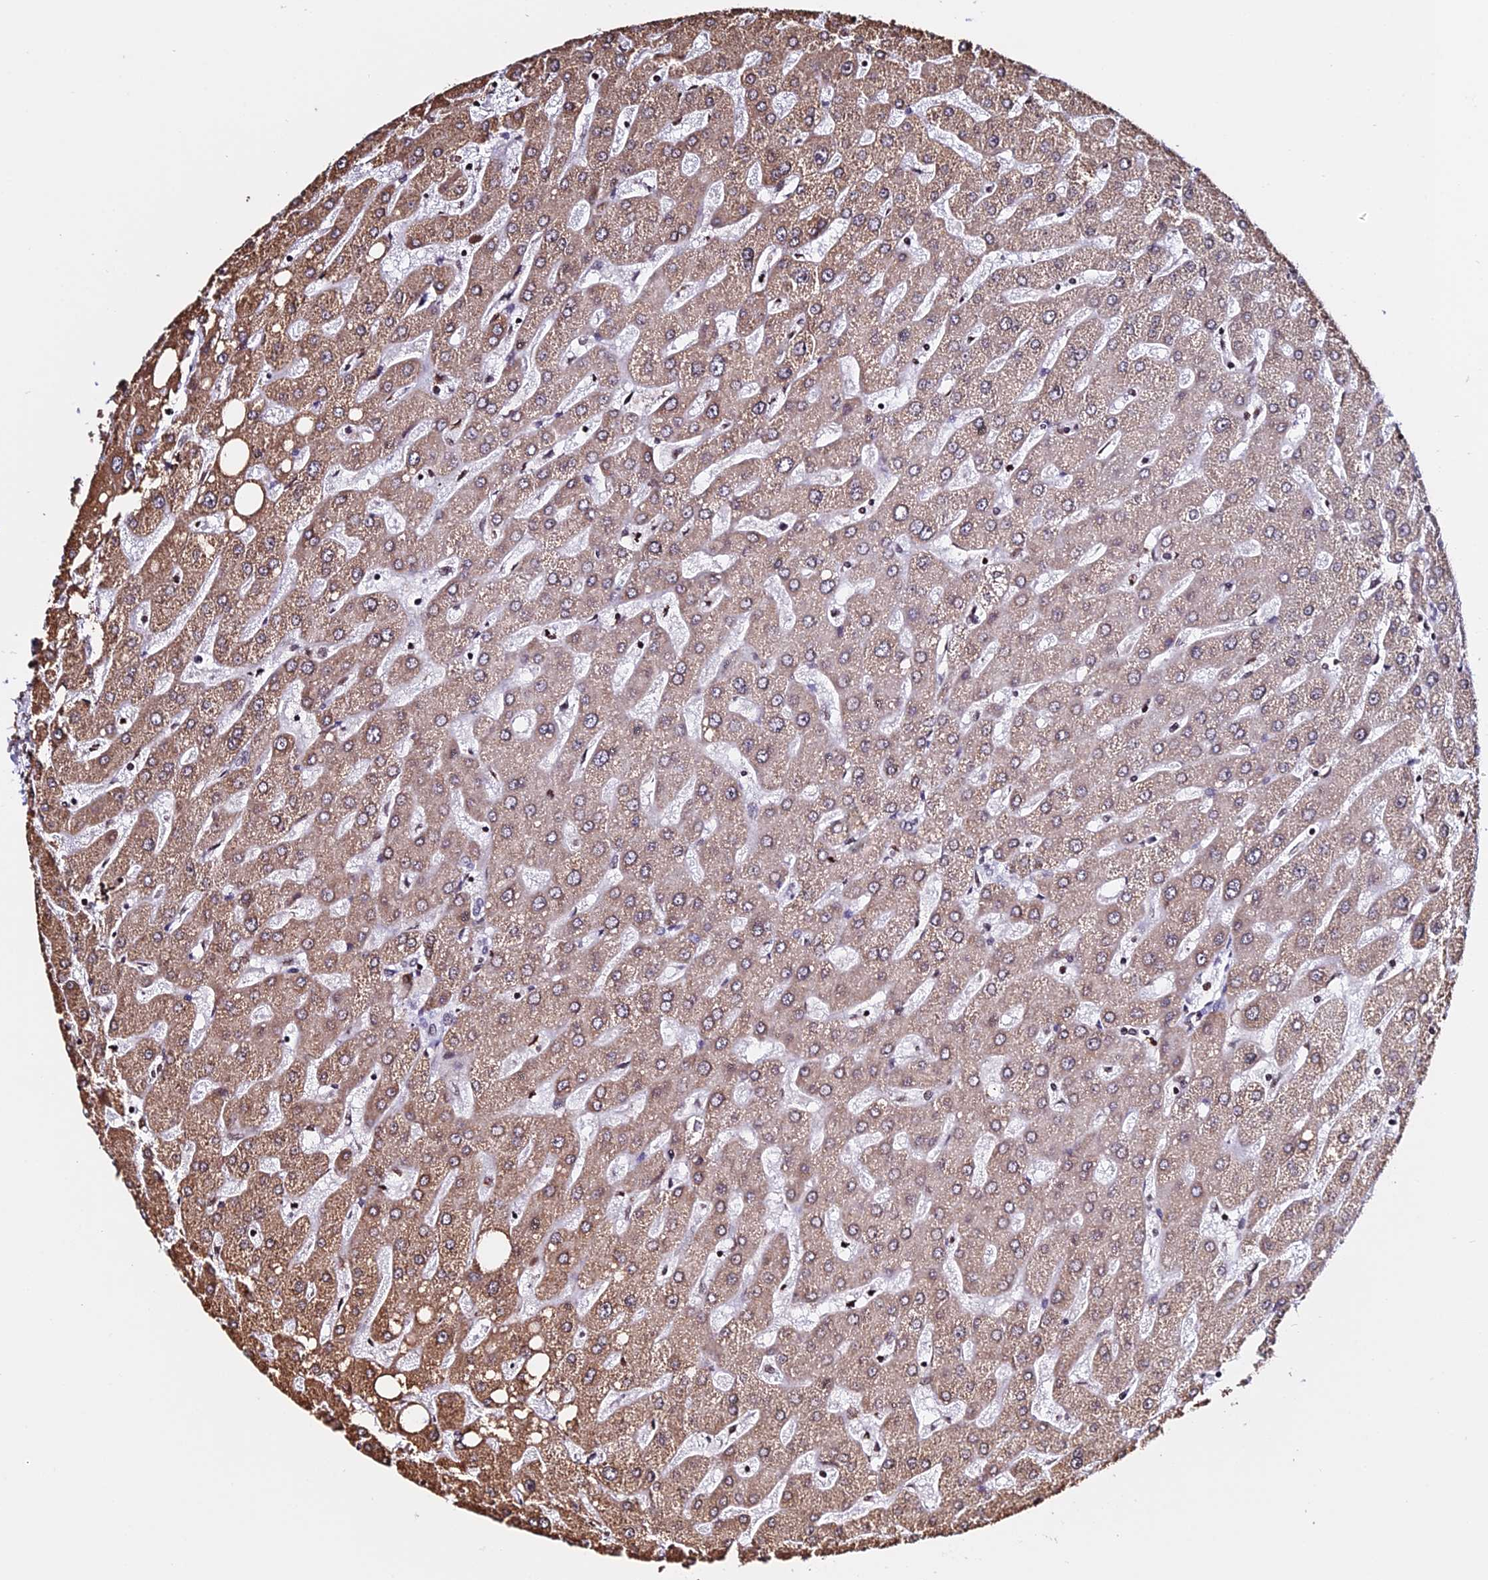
{"staining": {"intensity": "weak", "quantity": "25%-75%", "location": "nuclear"}, "tissue": "liver", "cell_type": "Cholangiocytes", "image_type": "normal", "snomed": [{"axis": "morphology", "description": "Normal tissue, NOS"}, {"axis": "topography", "description": "Liver"}], "caption": "This image shows immunohistochemistry (IHC) staining of unremarkable liver, with low weak nuclear staining in approximately 25%-75% of cholangiocytes.", "gene": "ENSG00000282988", "patient": {"sex": "male", "age": 67}}